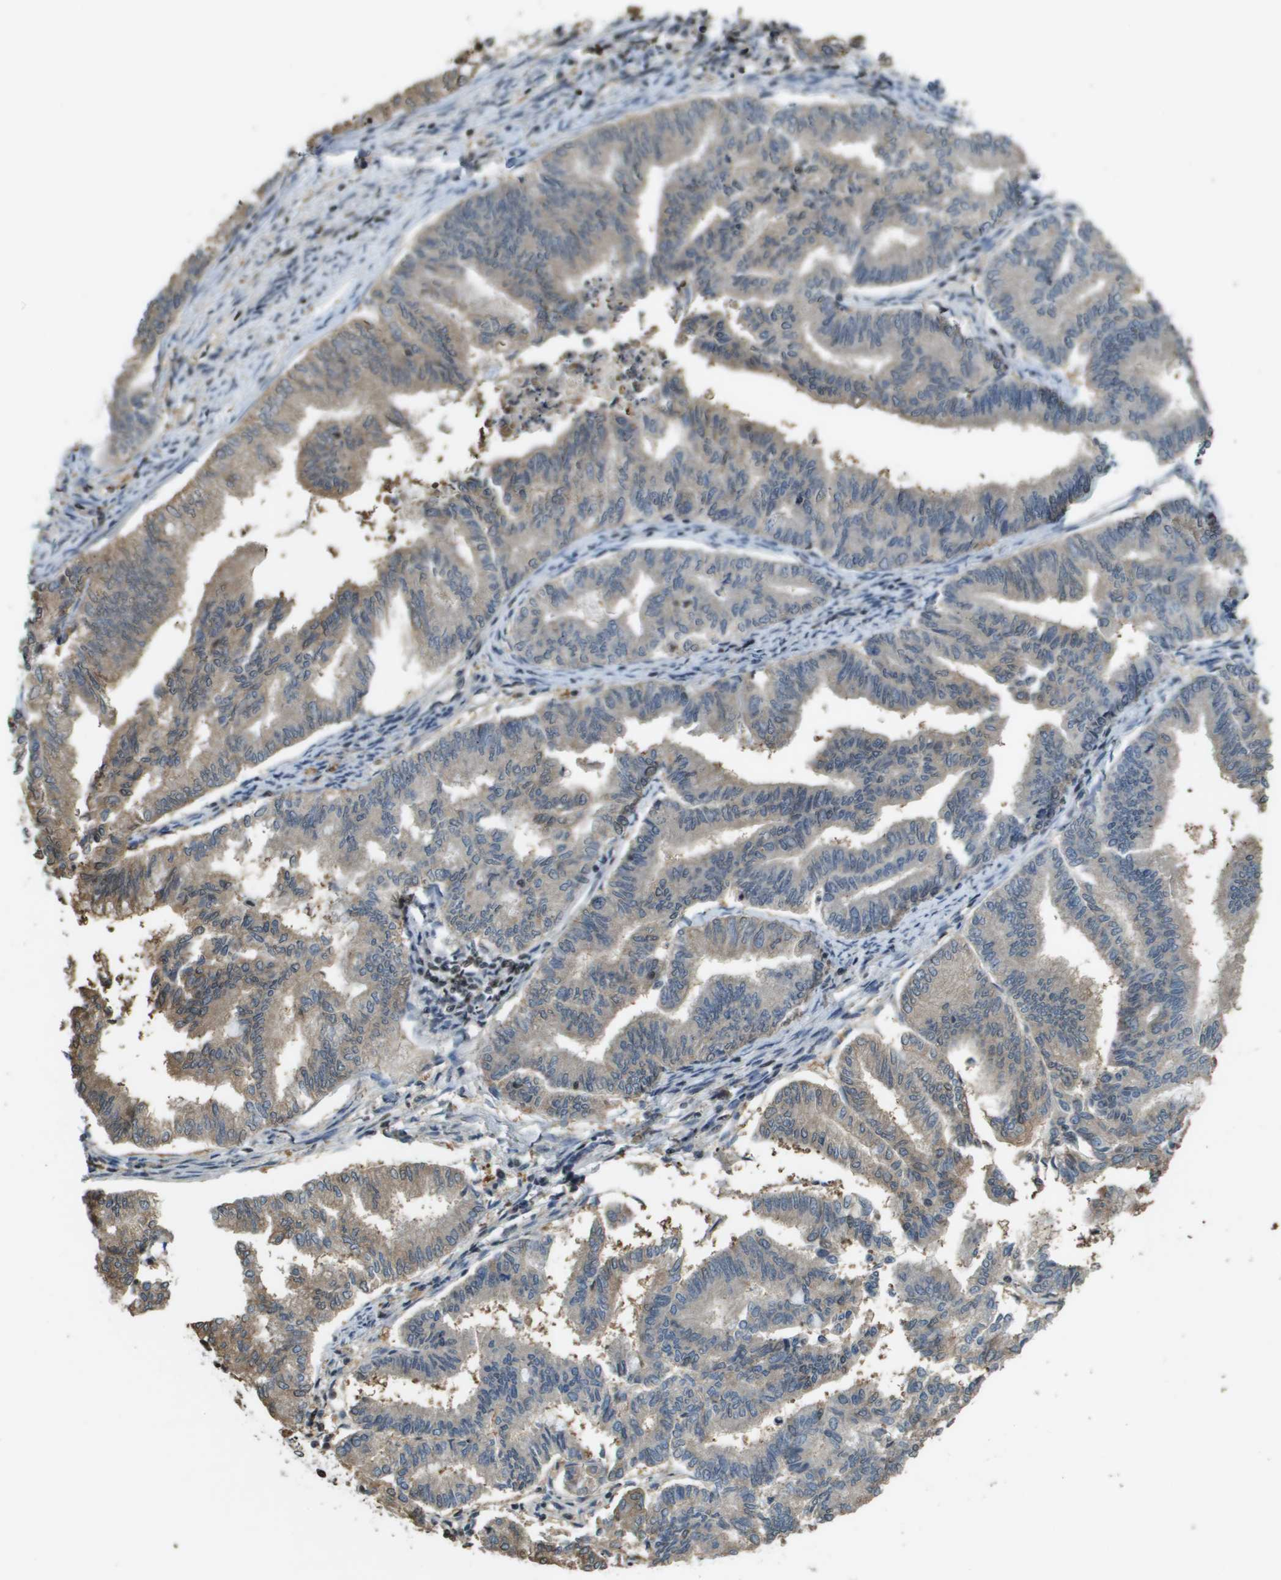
{"staining": {"intensity": "moderate", "quantity": ">75%", "location": "cytoplasmic/membranous"}, "tissue": "endometrial cancer", "cell_type": "Tumor cells", "image_type": "cancer", "snomed": [{"axis": "morphology", "description": "Adenocarcinoma, NOS"}, {"axis": "topography", "description": "Endometrium"}], "caption": "DAB (3,3'-diaminobenzidine) immunohistochemical staining of endometrial cancer (adenocarcinoma) exhibits moderate cytoplasmic/membranous protein expression in about >75% of tumor cells.", "gene": "SP100", "patient": {"sex": "female", "age": 79}}